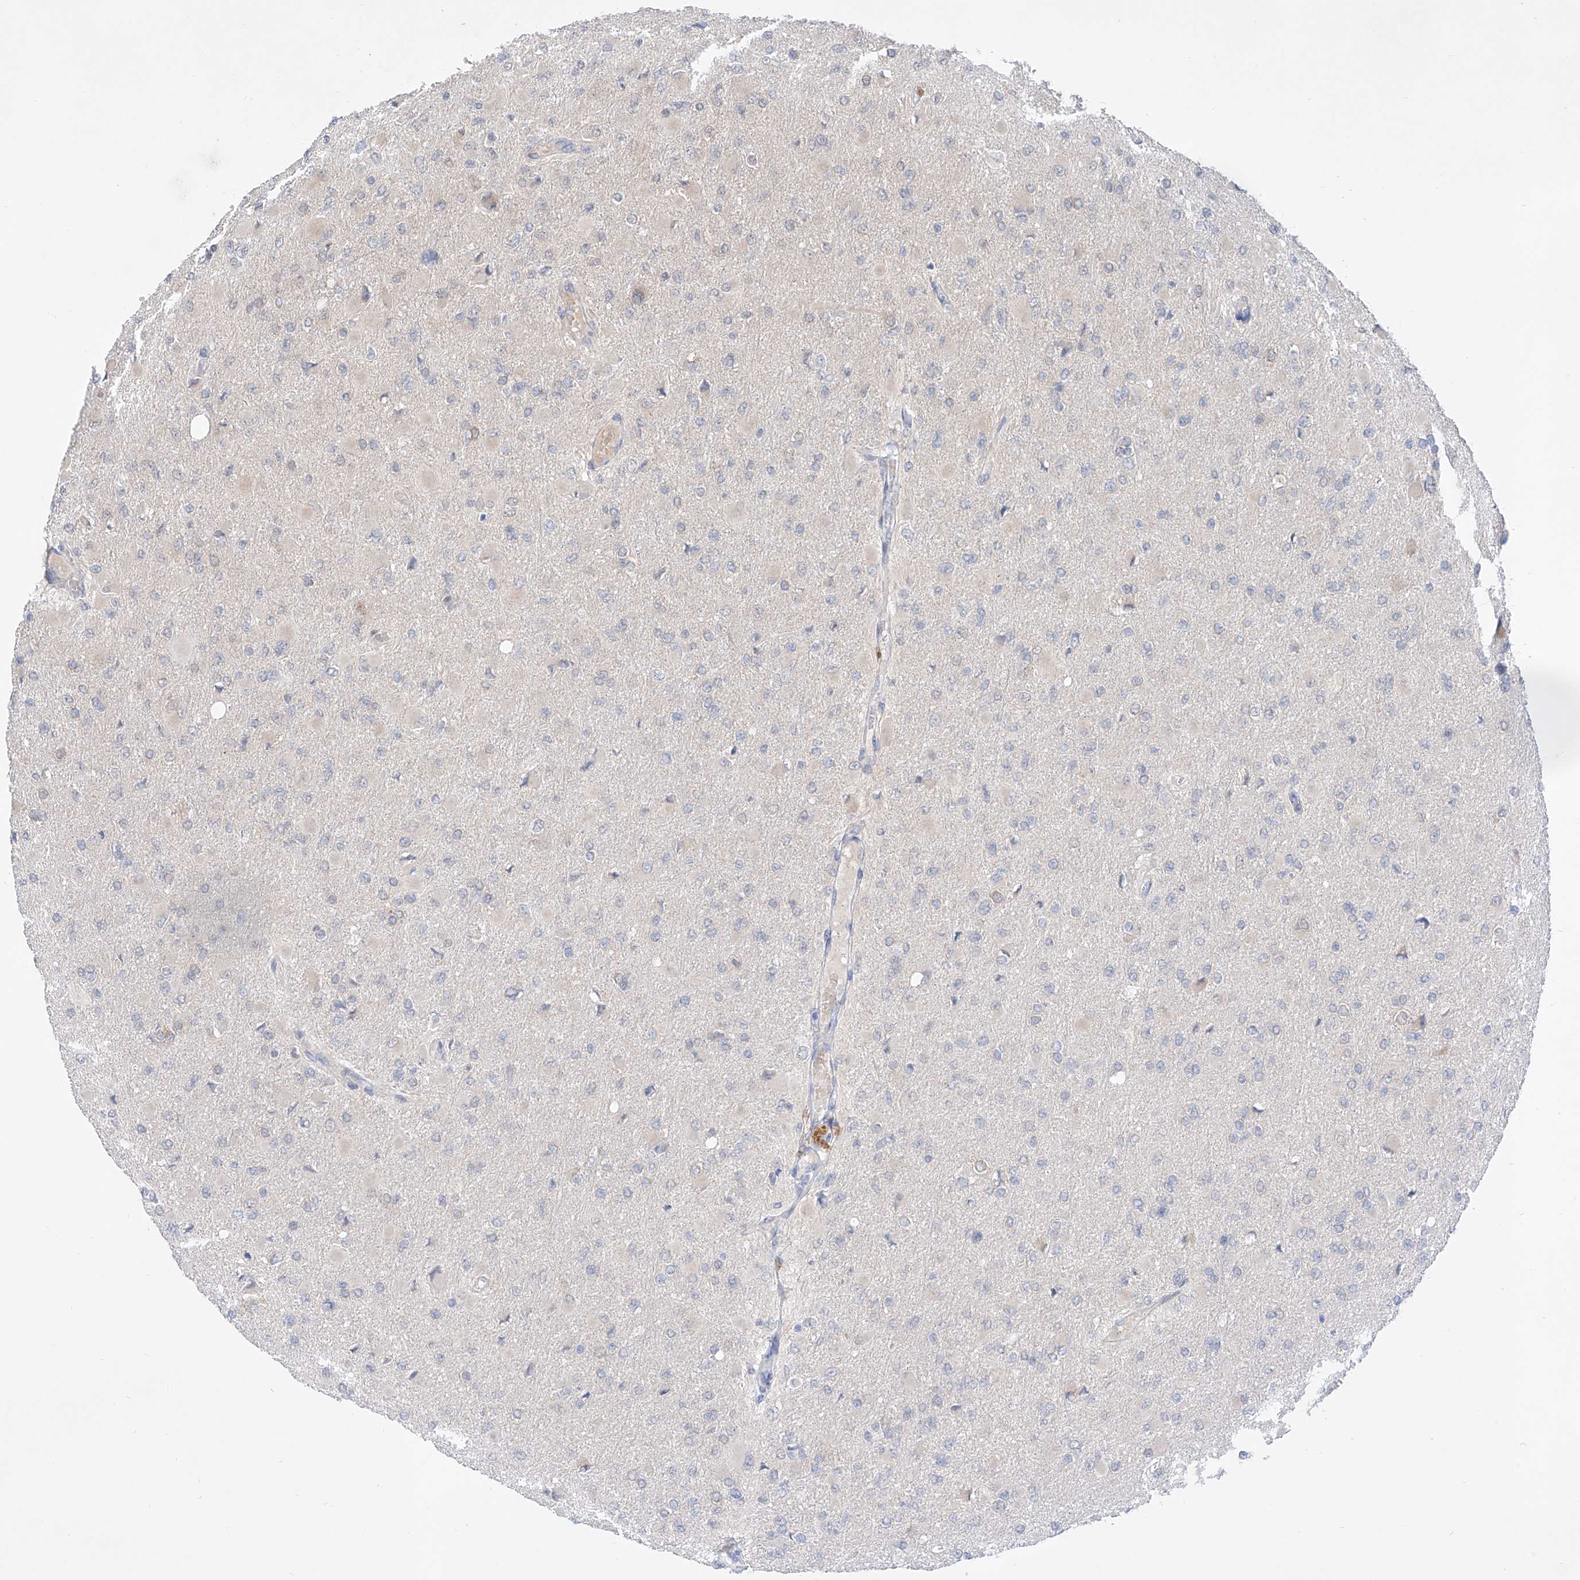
{"staining": {"intensity": "negative", "quantity": "none", "location": "none"}, "tissue": "glioma", "cell_type": "Tumor cells", "image_type": "cancer", "snomed": [{"axis": "morphology", "description": "Glioma, malignant, High grade"}, {"axis": "topography", "description": "Cerebral cortex"}], "caption": "IHC image of neoplastic tissue: malignant glioma (high-grade) stained with DAB (3,3'-diaminobenzidine) shows no significant protein positivity in tumor cells.", "gene": "ZNF124", "patient": {"sex": "female", "age": 36}}